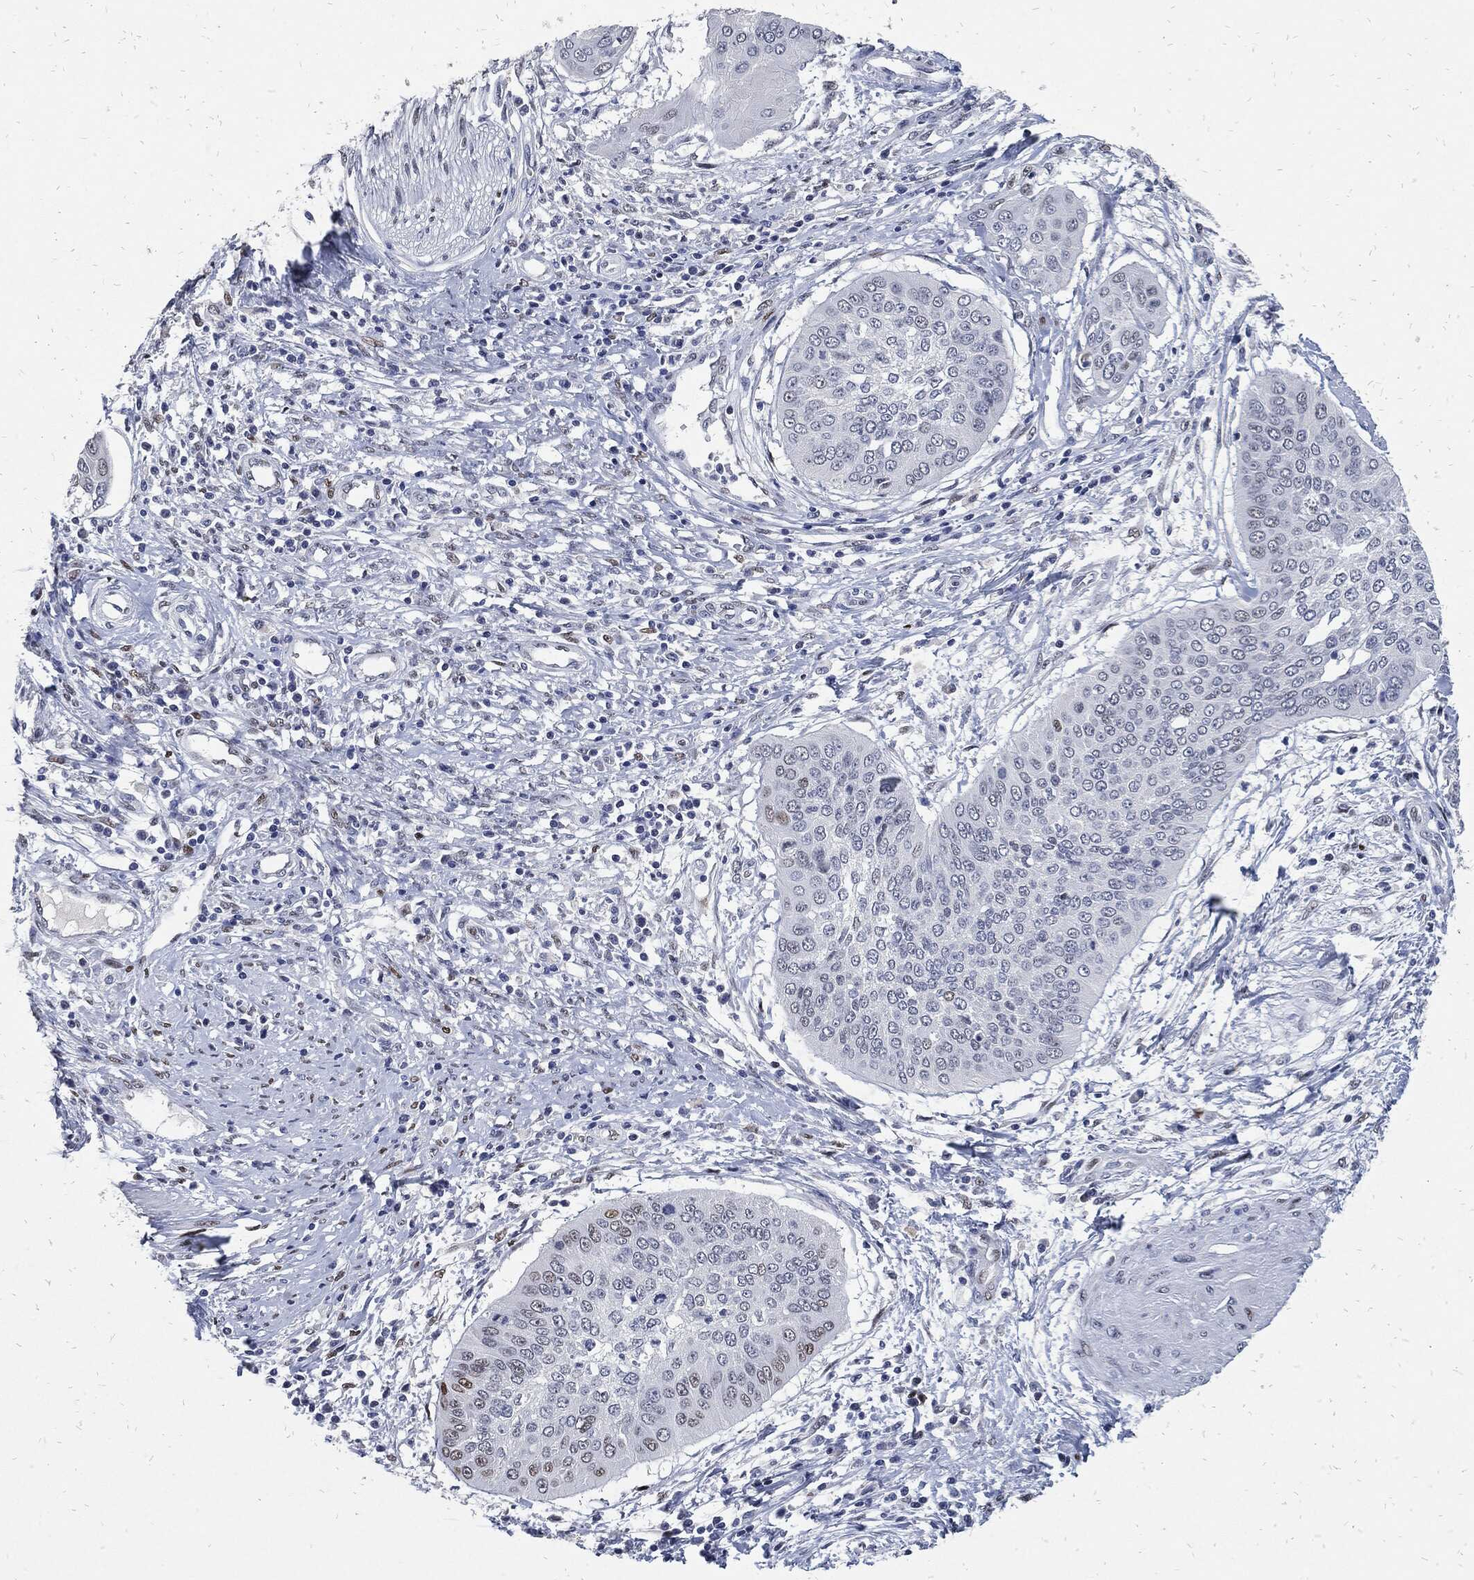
{"staining": {"intensity": "moderate", "quantity": "25%-75%", "location": "nuclear"}, "tissue": "cervical cancer", "cell_type": "Tumor cells", "image_type": "cancer", "snomed": [{"axis": "morphology", "description": "Normal tissue, NOS"}, {"axis": "morphology", "description": "Squamous cell carcinoma, NOS"}, {"axis": "topography", "description": "Cervix"}], "caption": "Cervical cancer (squamous cell carcinoma) tissue reveals moderate nuclear positivity in approximately 25%-75% of tumor cells The protein of interest is shown in brown color, while the nuclei are stained blue.", "gene": "JUN", "patient": {"sex": "female", "age": 39}}